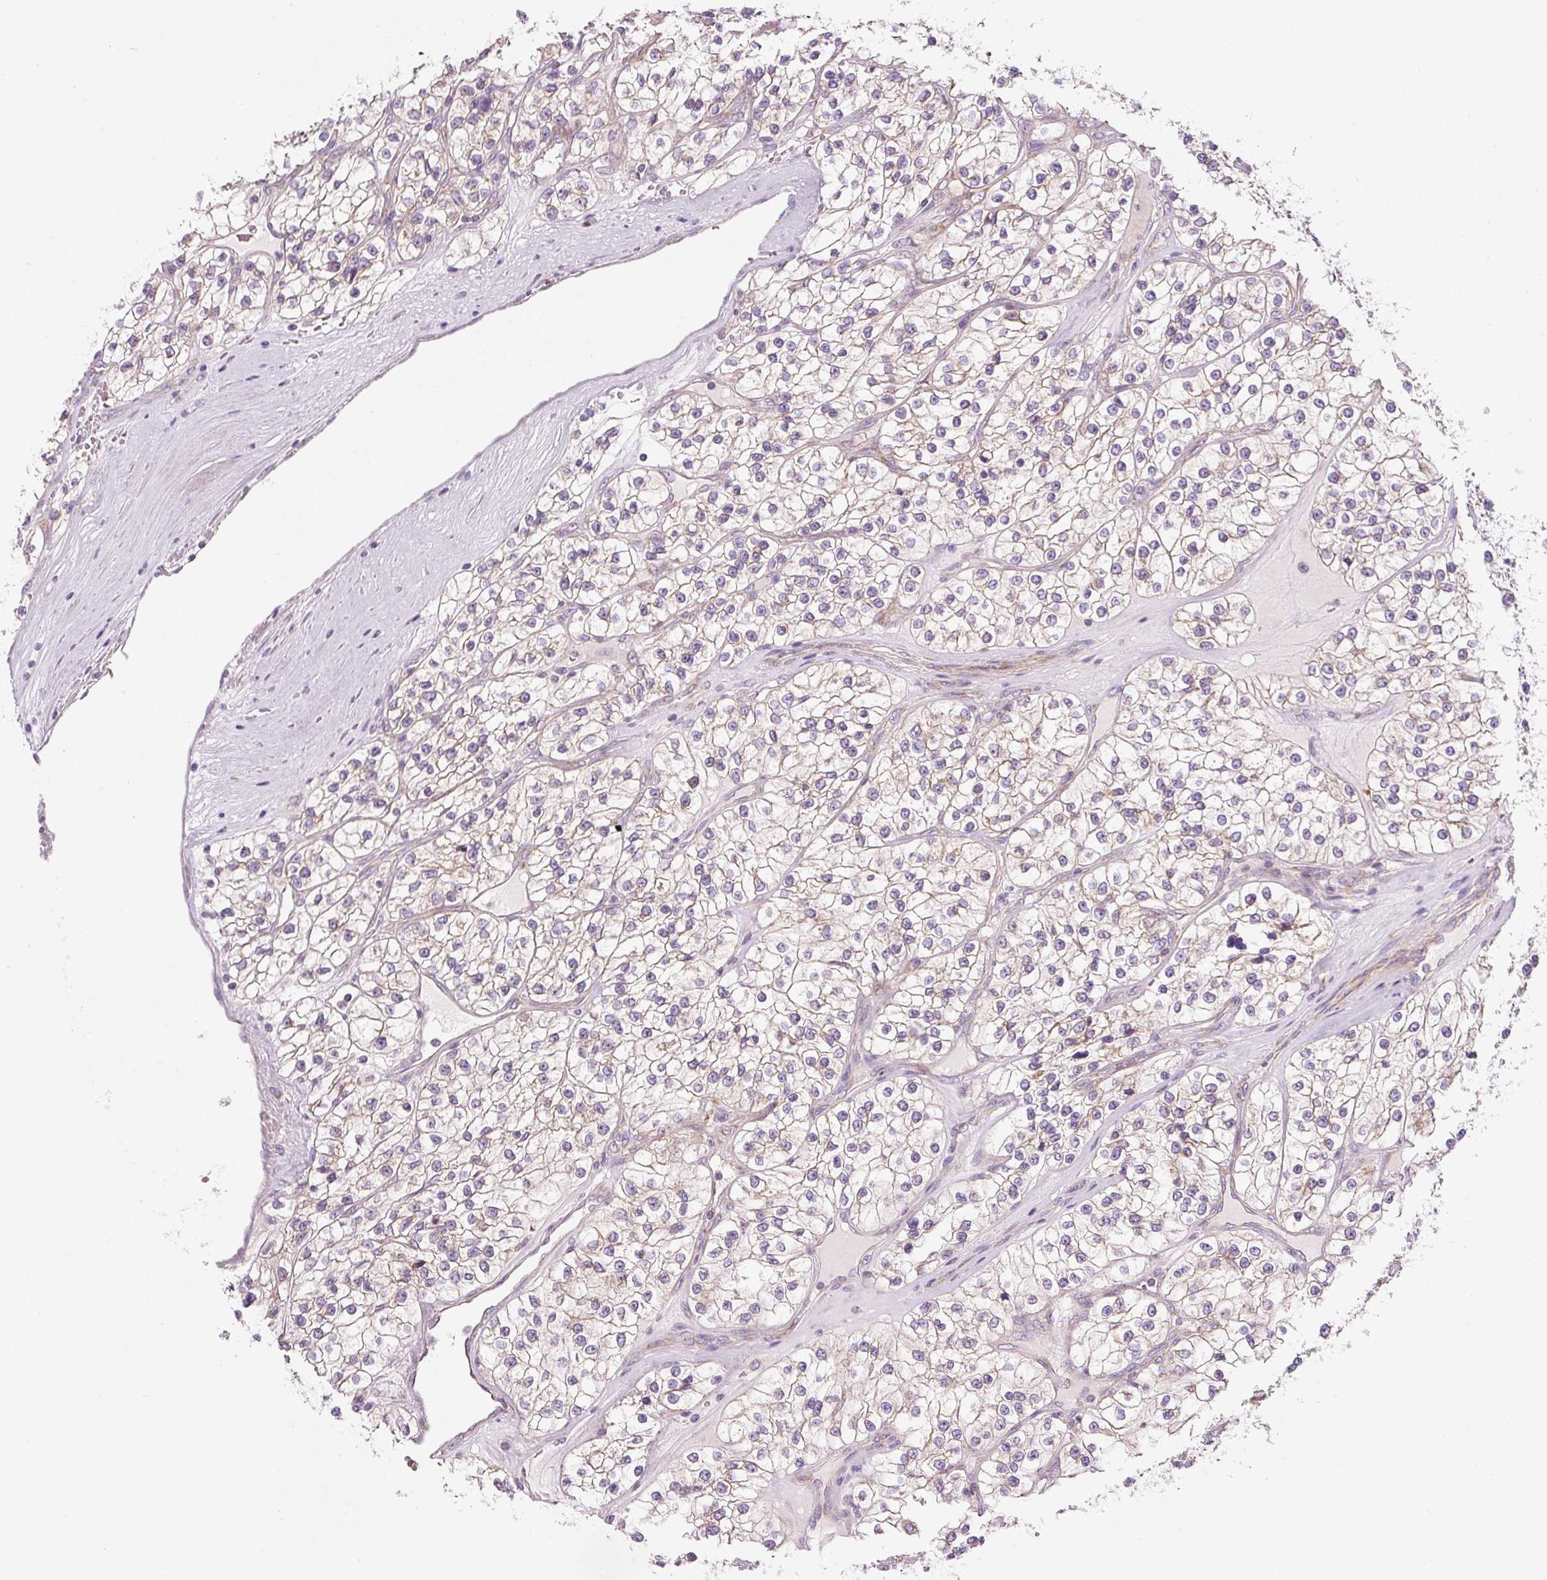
{"staining": {"intensity": "weak", "quantity": "<25%", "location": "cytoplasmic/membranous"}, "tissue": "renal cancer", "cell_type": "Tumor cells", "image_type": "cancer", "snomed": [{"axis": "morphology", "description": "Adenocarcinoma, NOS"}, {"axis": "topography", "description": "Kidney"}], "caption": "The photomicrograph exhibits no staining of tumor cells in renal cancer.", "gene": "NDUFA1", "patient": {"sex": "female", "age": 57}}